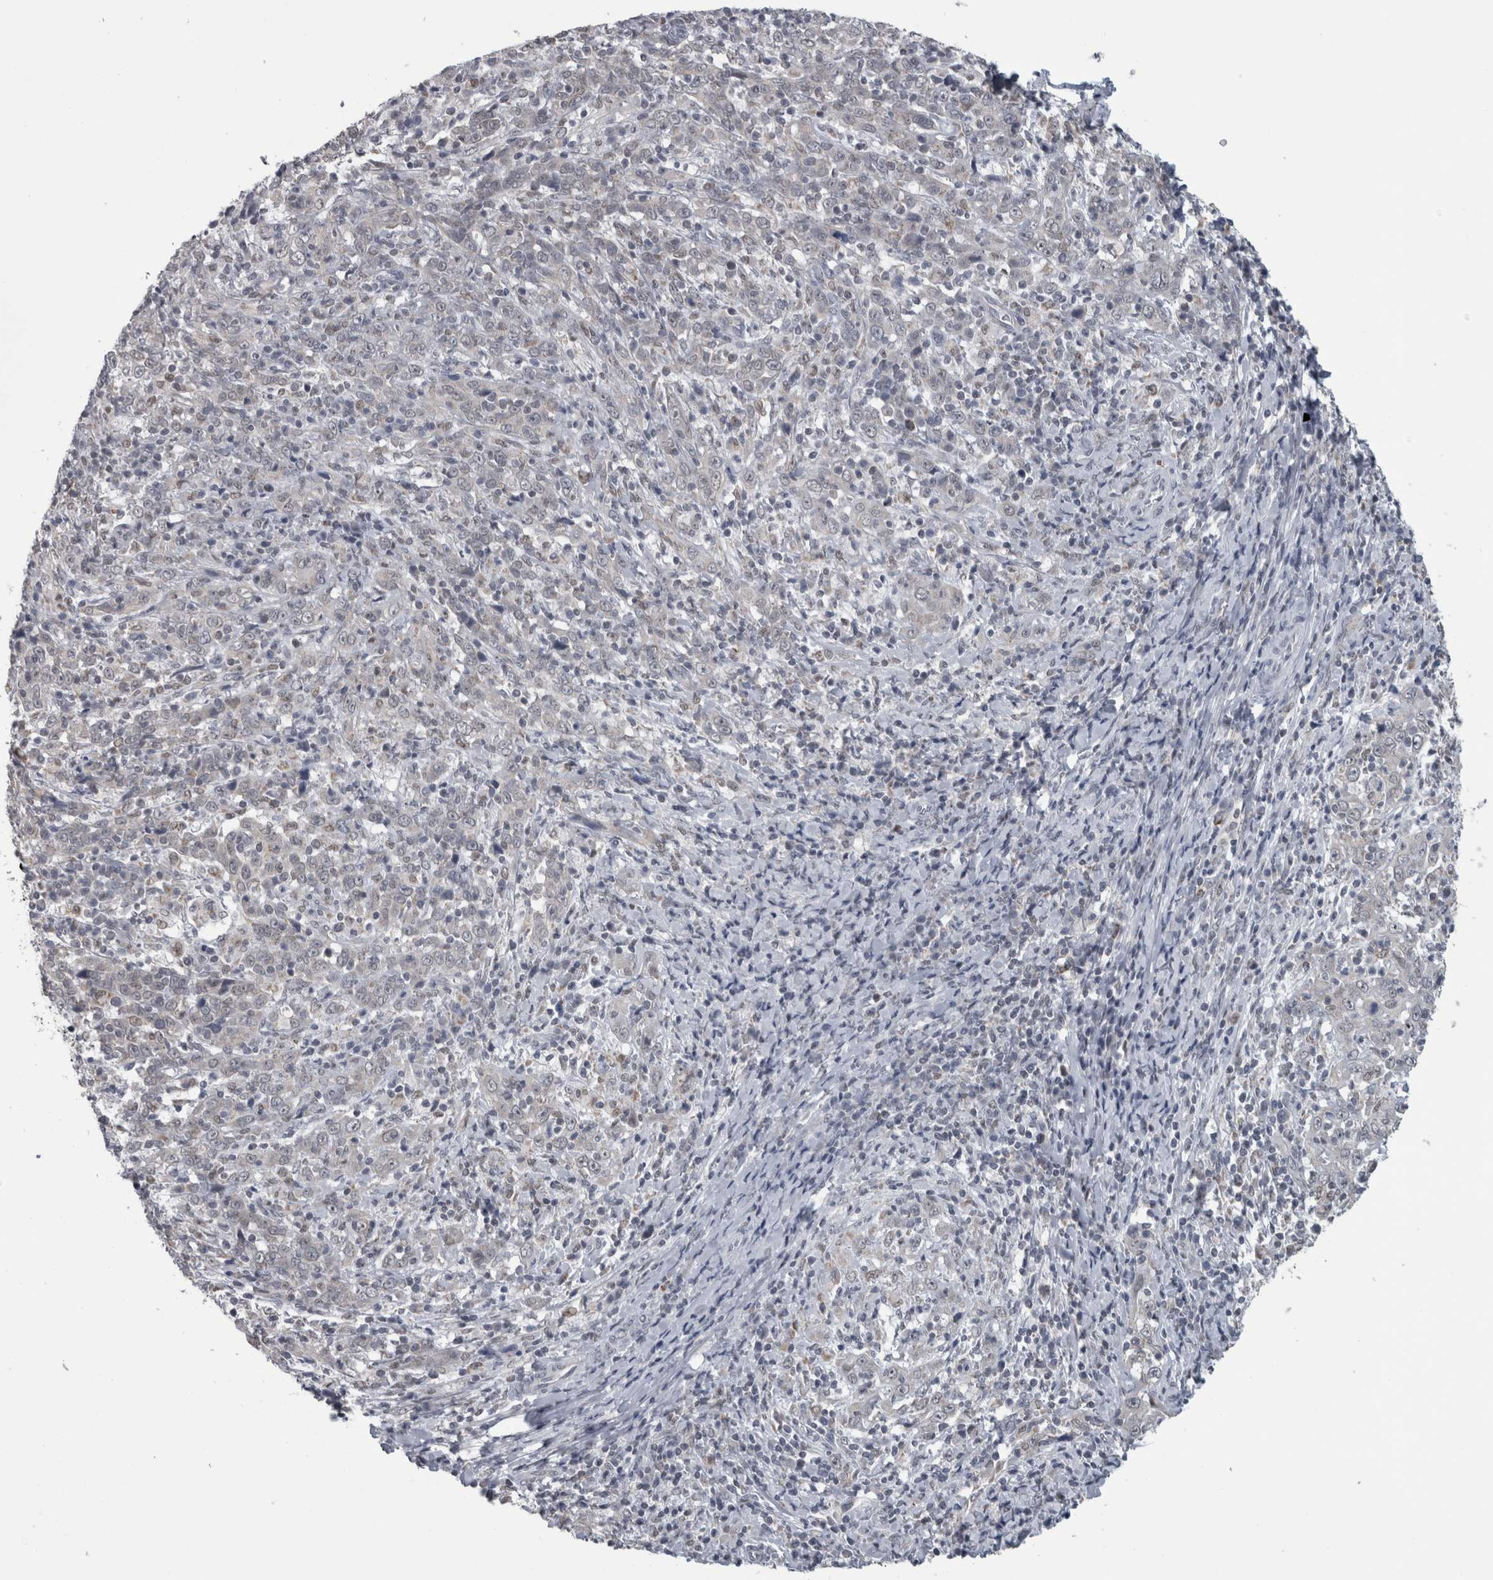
{"staining": {"intensity": "negative", "quantity": "none", "location": "none"}, "tissue": "cervical cancer", "cell_type": "Tumor cells", "image_type": "cancer", "snomed": [{"axis": "morphology", "description": "Squamous cell carcinoma, NOS"}, {"axis": "topography", "description": "Cervix"}], "caption": "Cervical squamous cell carcinoma was stained to show a protein in brown. There is no significant expression in tumor cells. (Brightfield microscopy of DAB immunohistochemistry (IHC) at high magnification).", "gene": "OR2K2", "patient": {"sex": "female", "age": 46}}